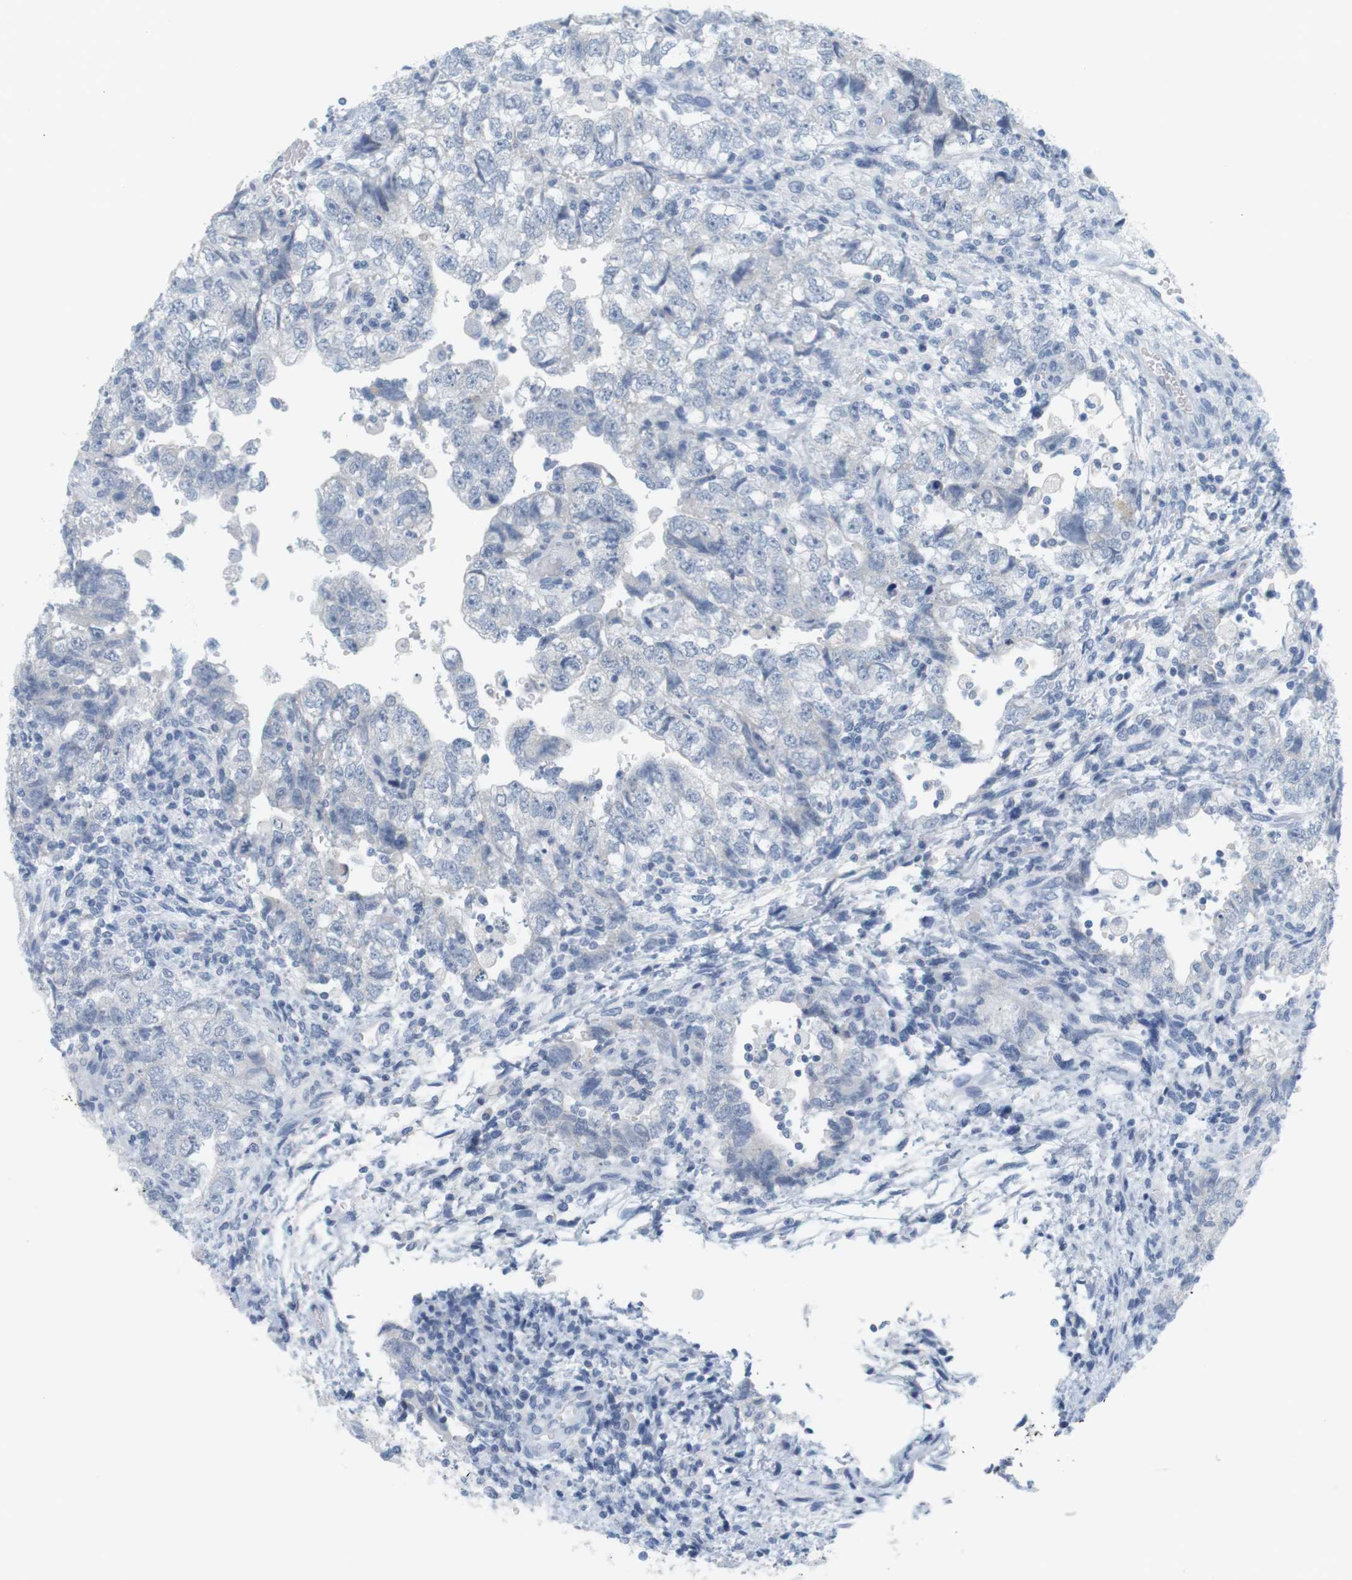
{"staining": {"intensity": "negative", "quantity": "none", "location": "none"}, "tissue": "testis cancer", "cell_type": "Tumor cells", "image_type": "cancer", "snomed": [{"axis": "morphology", "description": "Carcinoma, Embryonal, NOS"}, {"axis": "topography", "description": "Testis"}], "caption": "DAB immunohistochemical staining of human testis cancer shows no significant staining in tumor cells.", "gene": "OPRM1", "patient": {"sex": "male", "age": 36}}